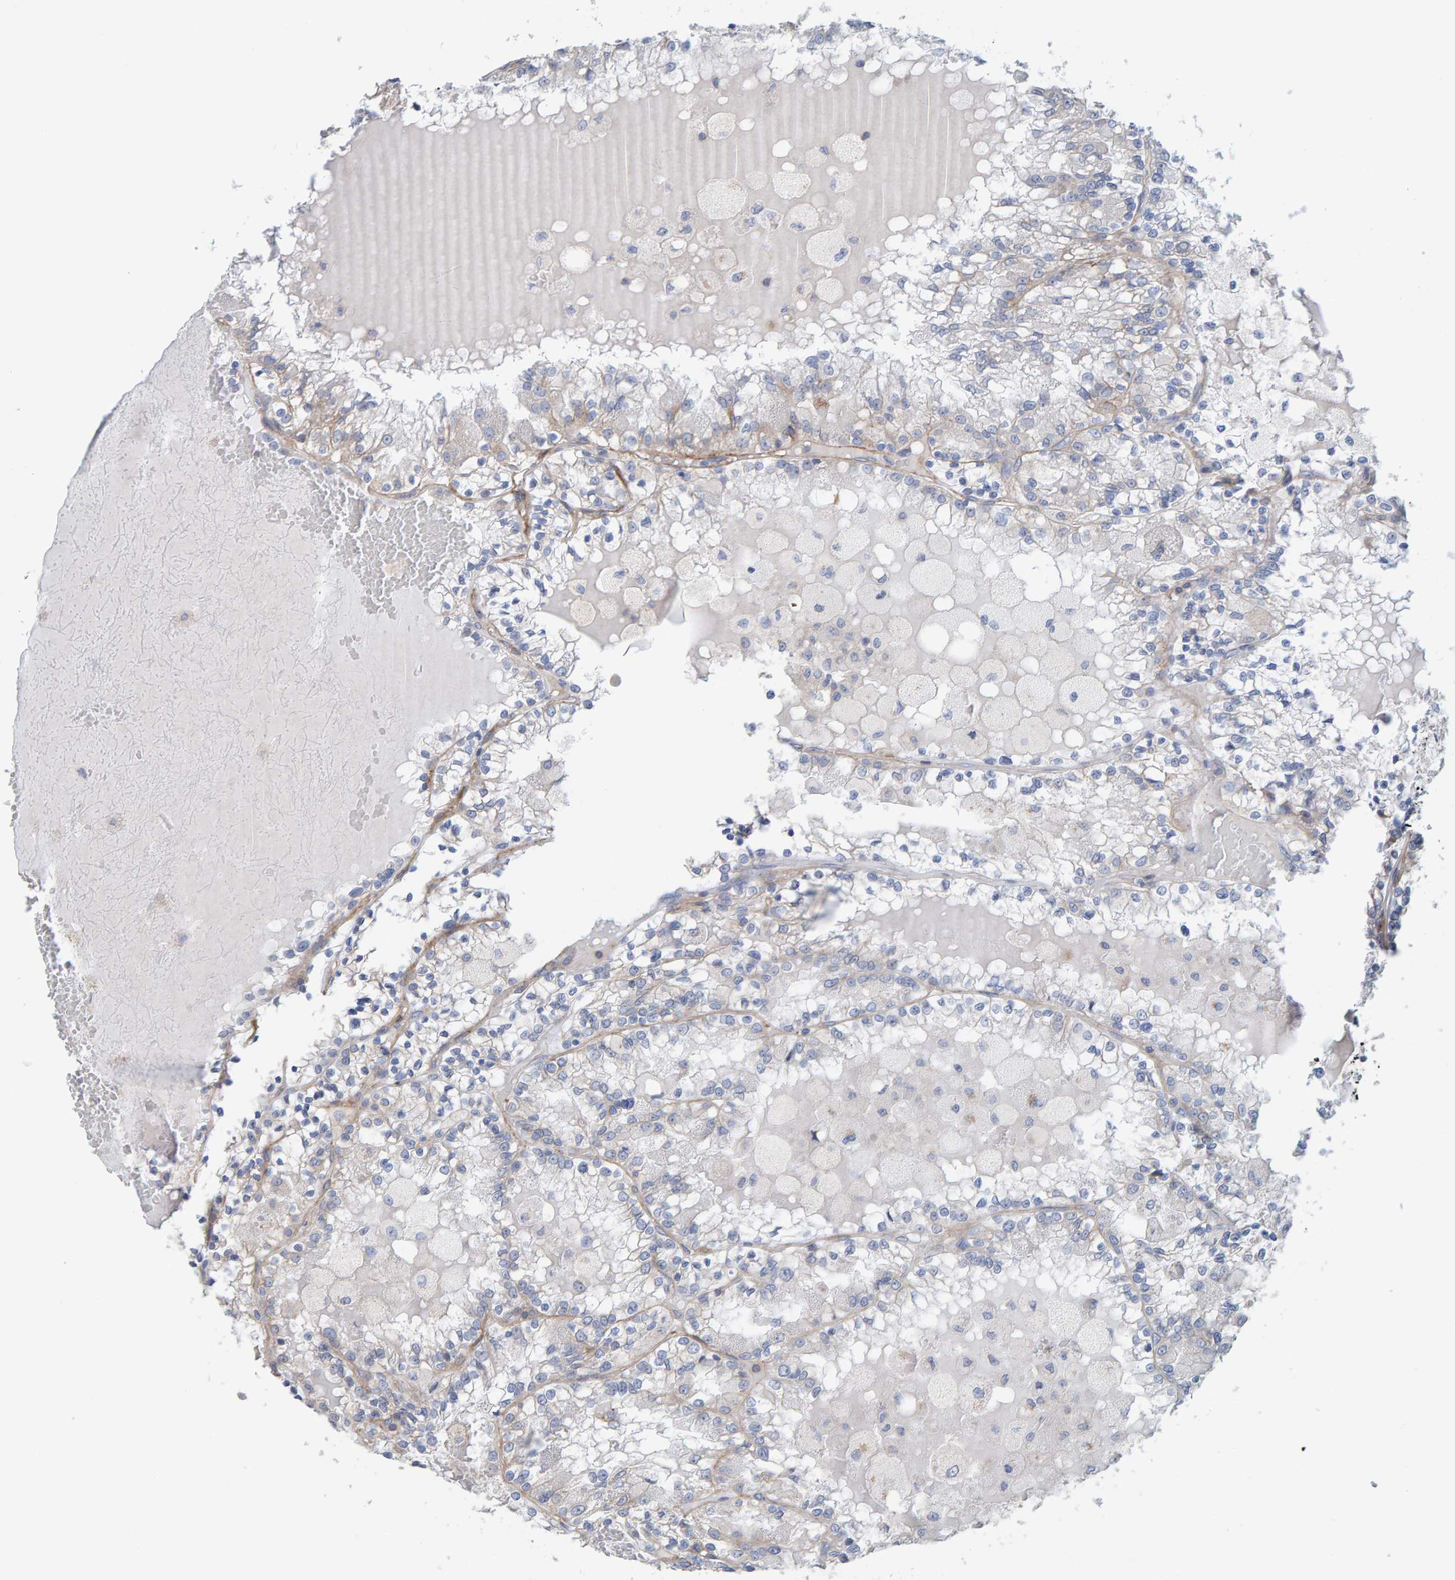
{"staining": {"intensity": "negative", "quantity": "none", "location": "none"}, "tissue": "renal cancer", "cell_type": "Tumor cells", "image_type": "cancer", "snomed": [{"axis": "morphology", "description": "Adenocarcinoma, NOS"}, {"axis": "topography", "description": "Kidney"}], "caption": "There is no significant expression in tumor cells of renal adenocarcinoma.", "gene": "RGP1", "patient": {"sex": "female", "age": 56}}